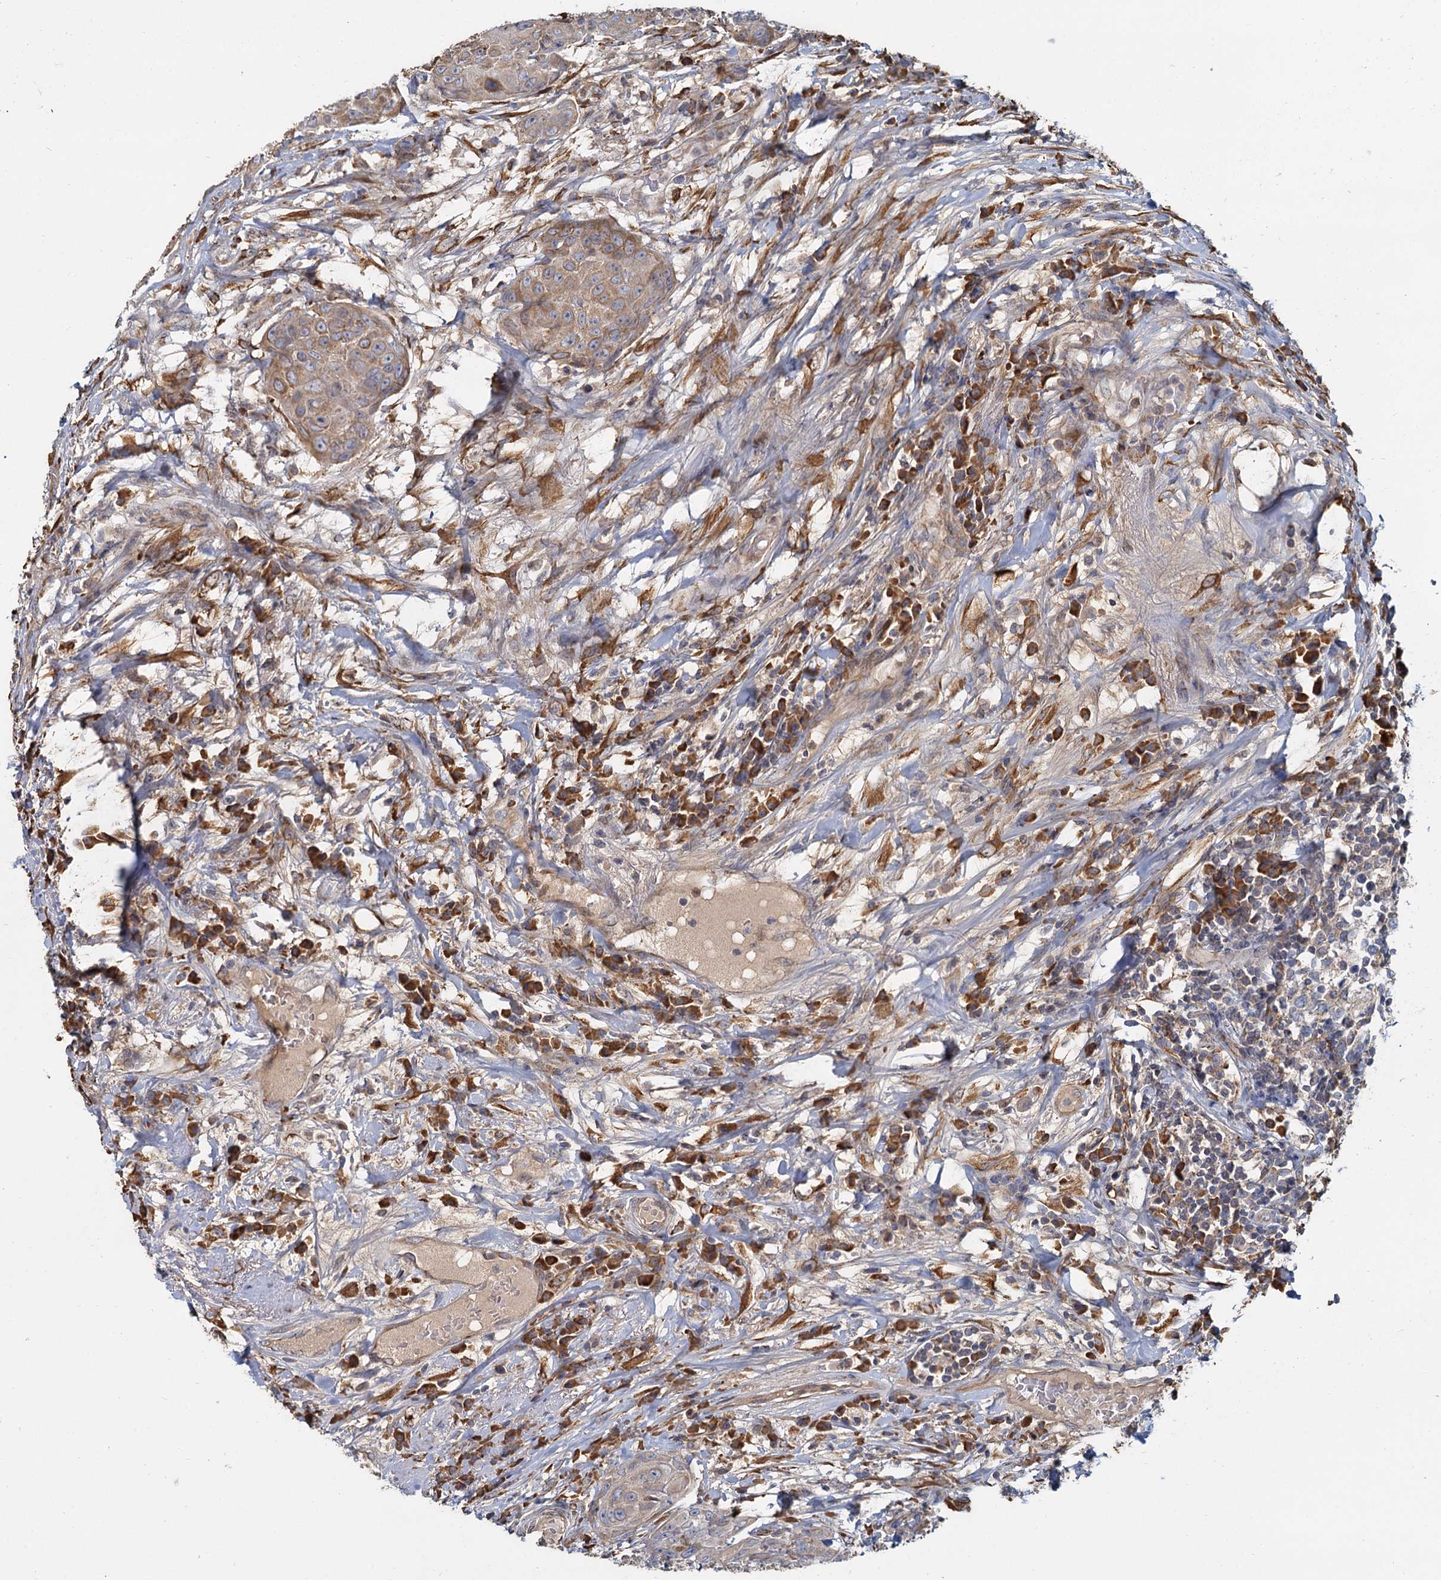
{"staining": {"intensity": "weak", "quantity": ">75%", "location": "cytoplasmic/membranous"}, "tissue": "urothelial cancer", "cell_type": "Tumor cells", "image_type": "cancer", "snomed": [{"axis": "morphology", "description": "Urothelial carcinoma, High grade"}, {"axis": "topography", "description": "Urinary bladder"}], "caption": "Weak cytoplasmic/membranous positivity is appreciated in approximately >75% of tumor cells in high-grade urothelial carcinoma.", "gene": "LRRC51", "patient": {"sex": "female", "age": 63}}